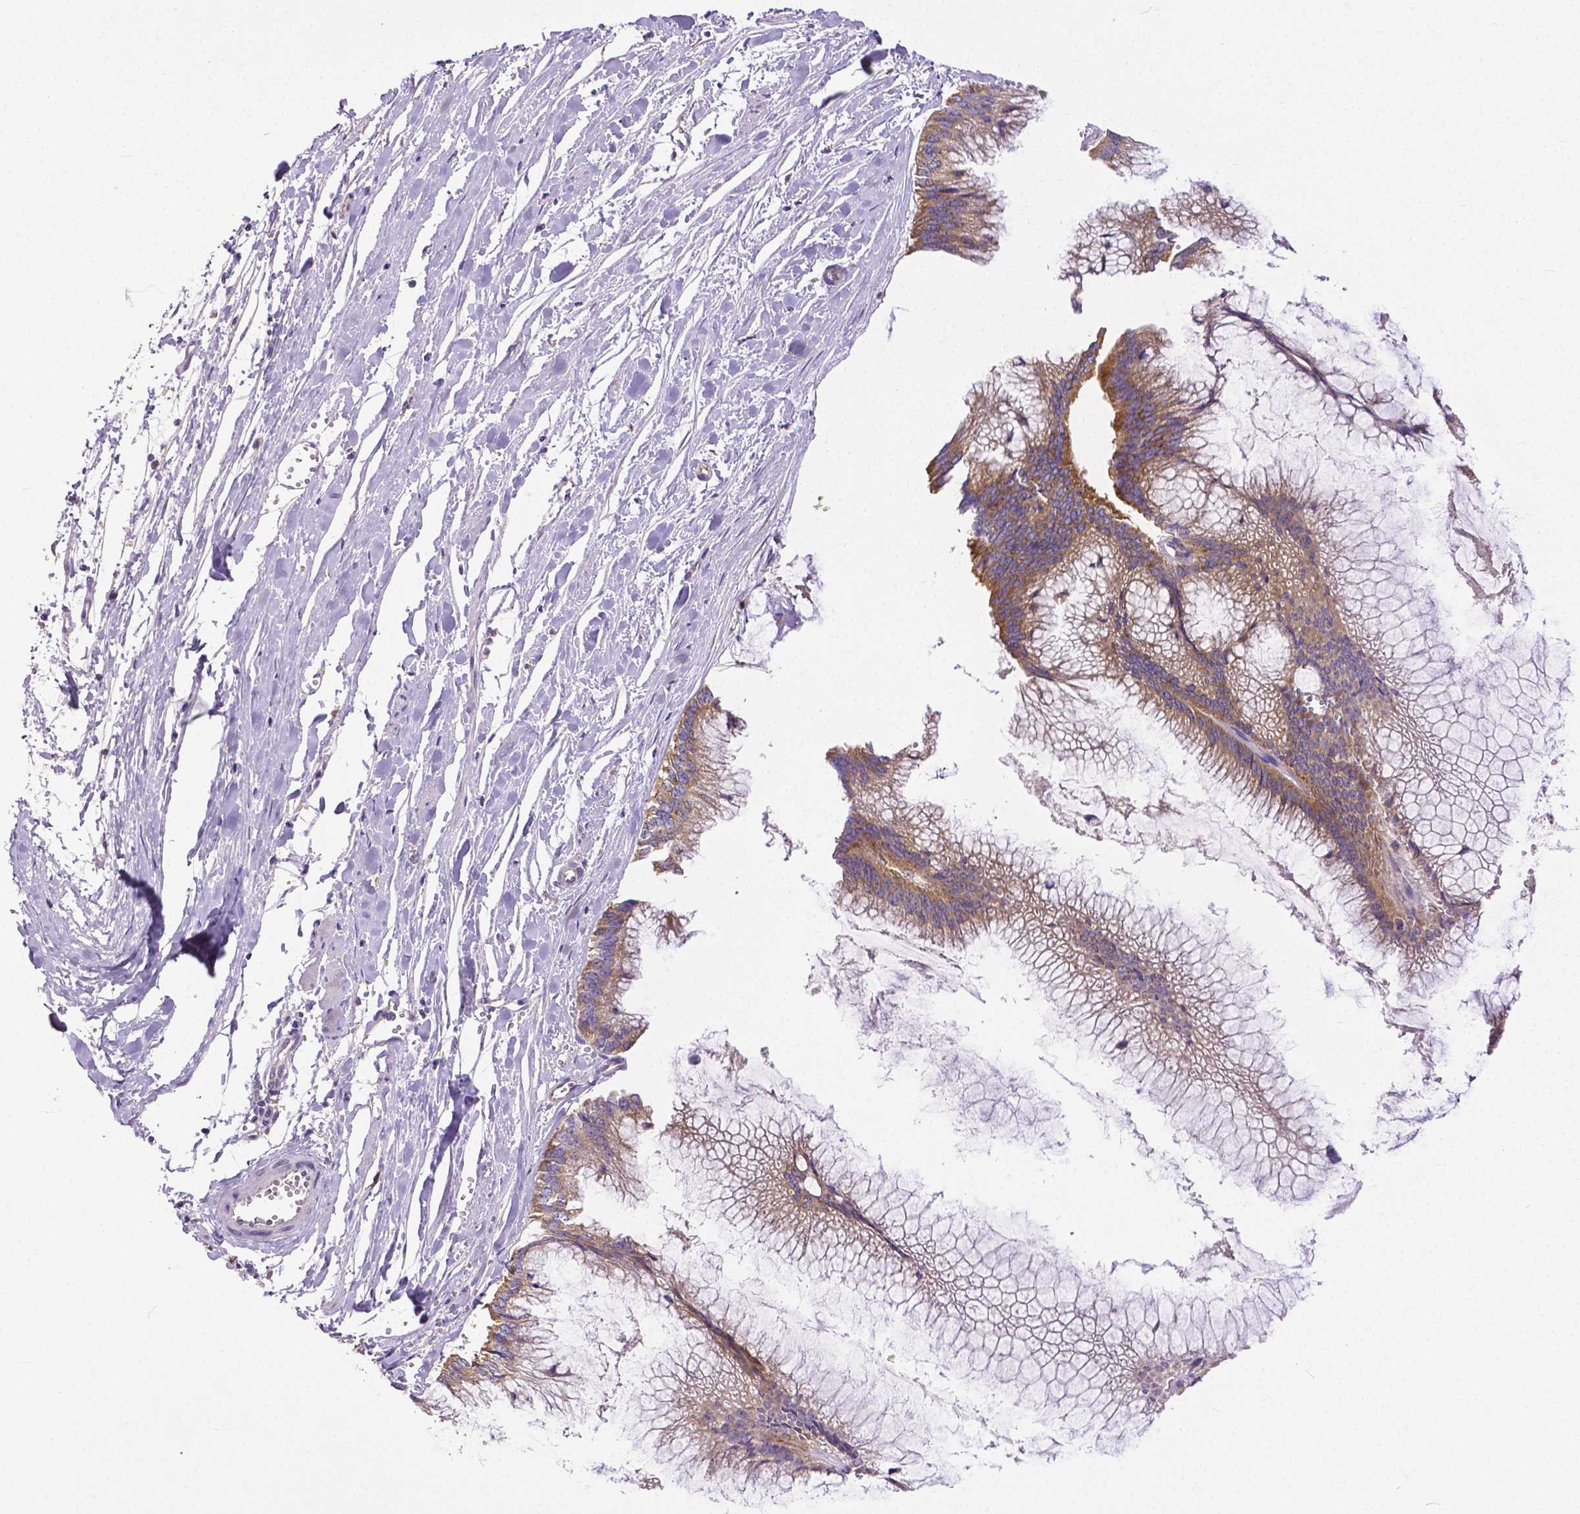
{"staining": {"intensity": "moderate", "quantity": ">75%", "location": "cytoplasmic/membranous"}, "tissue": "ovarian cancer", "cell_type": "Tumor cells", "image_type": "cancer", "snomed": [{"axis": "morphology", "description": "Cystadenocarcinoma, mucinous, NOS"}, {"axis": "topography", "description": "Ovary"}], "caption": "Ovarian mucinous cystadenocarcinoma stained with a protein marker shows moderate staining in tumor cells.", "gene": "DICER1", "patient": {"sex": "female", "age": 44}}